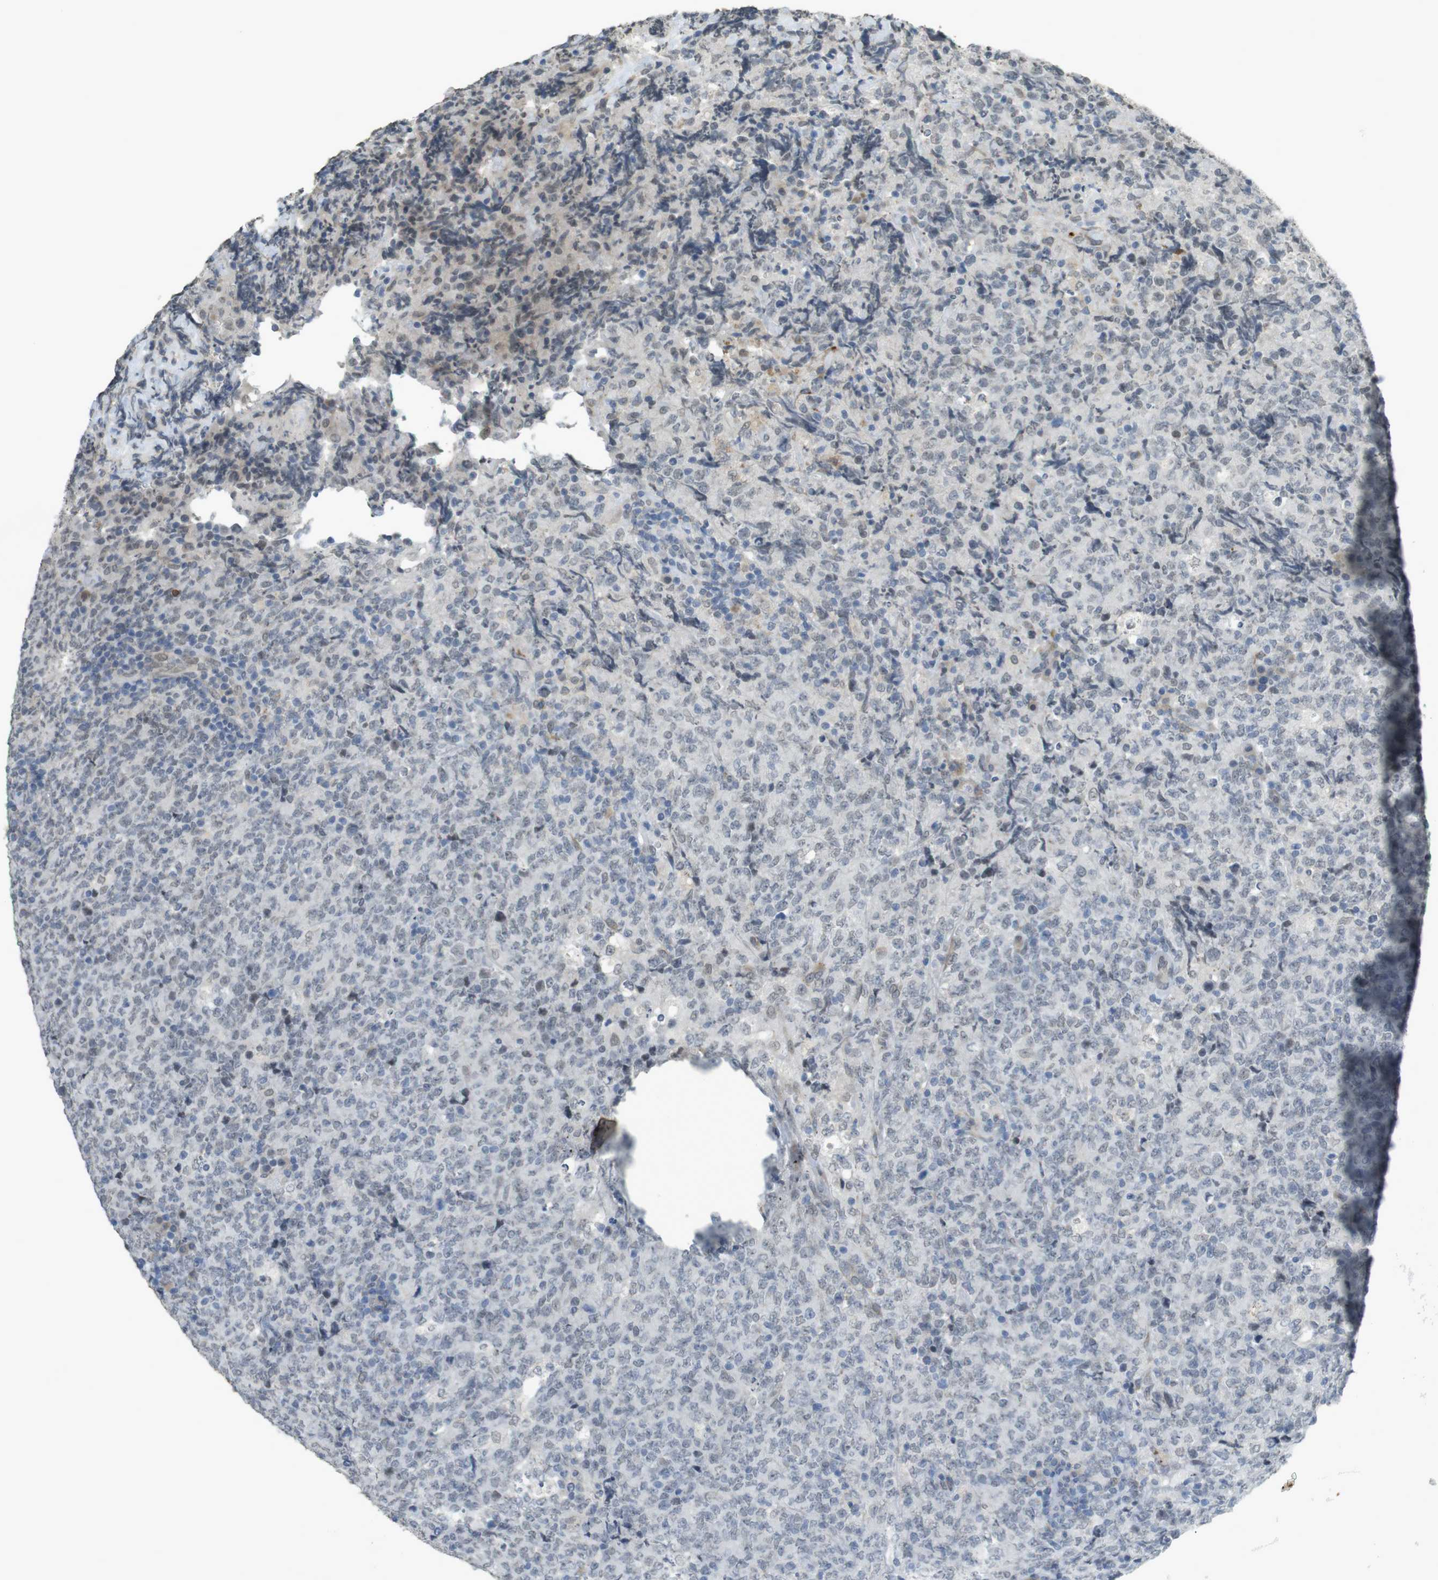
{"staining": {"intensity": "negative", "quantity": "none", "location": "none"}, "tissue": "lymphoma", "cell_type": "Tumor cells", "image_type": "cancer", "snomed": [{"axis": "morphology", "description": "Malignant lymphoma, non-Hodgkin's type, High grade"}, {"axis": "topography", "description": "Tonsil"}], "caption": "Lymphoma was stained to show a protein in brown. There is no significant staining in tumor cells.", "gene": "FZD10", "patient": {"sex": "female", "age": 36}}